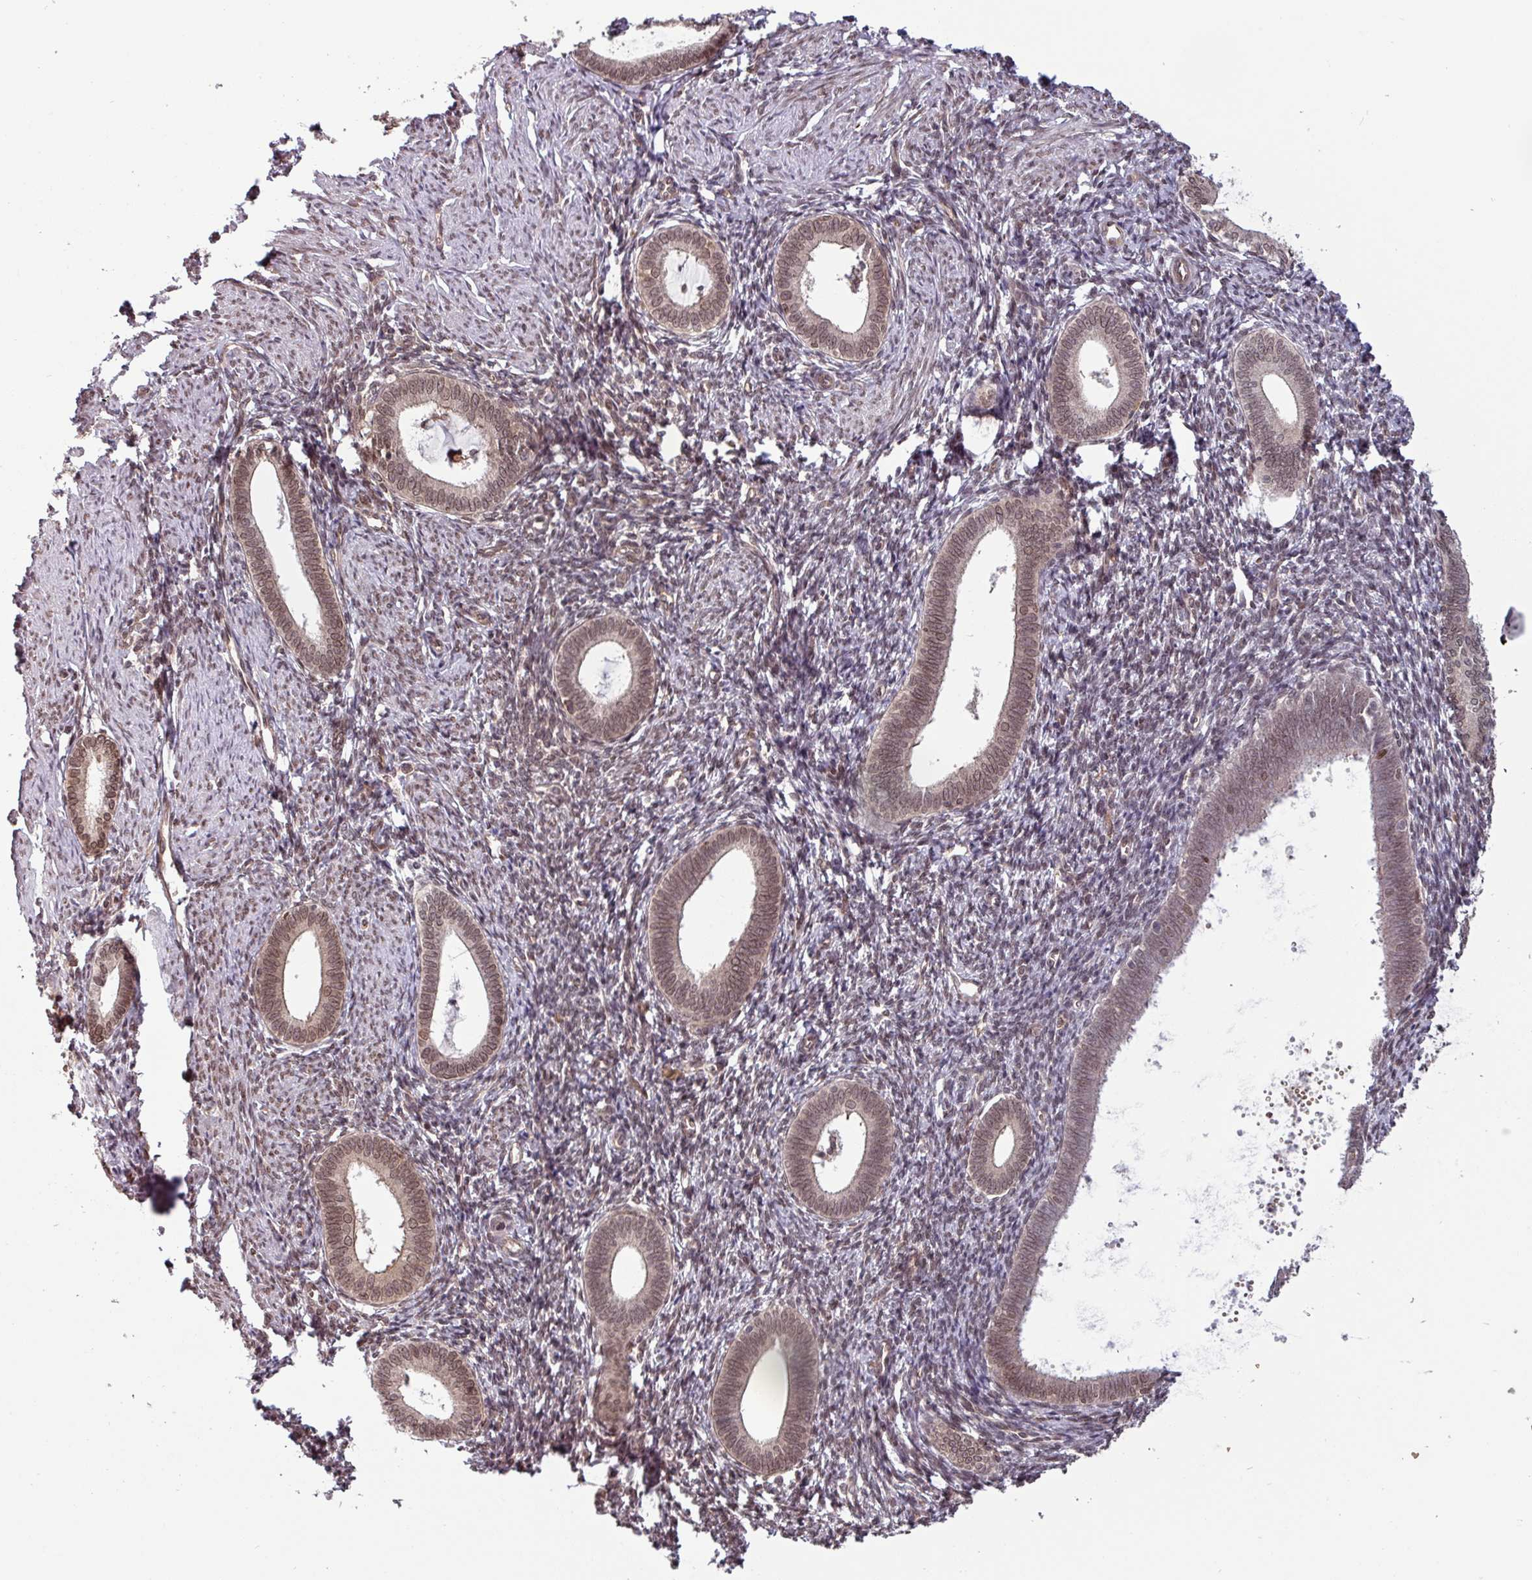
{"staining": {"intensity": "weak", "quantity": "25%-75%", "location": "nuclear"}, "tissue": "endometrium", "cell_type": "Cells in endometrial stroma", "image_type": "normal", "snomed": [{"axis": "morphology", "description": "Normal tissue, NOS"}, {"axis": "topography", "description": "Endometrium"}], "caption": "Benign endometrium displays weak nuclear expression in about 25%-75% of cells in endometrial stroma.", "gene": "RBM4B", "patient": {"sex": "female", "age": 41}}